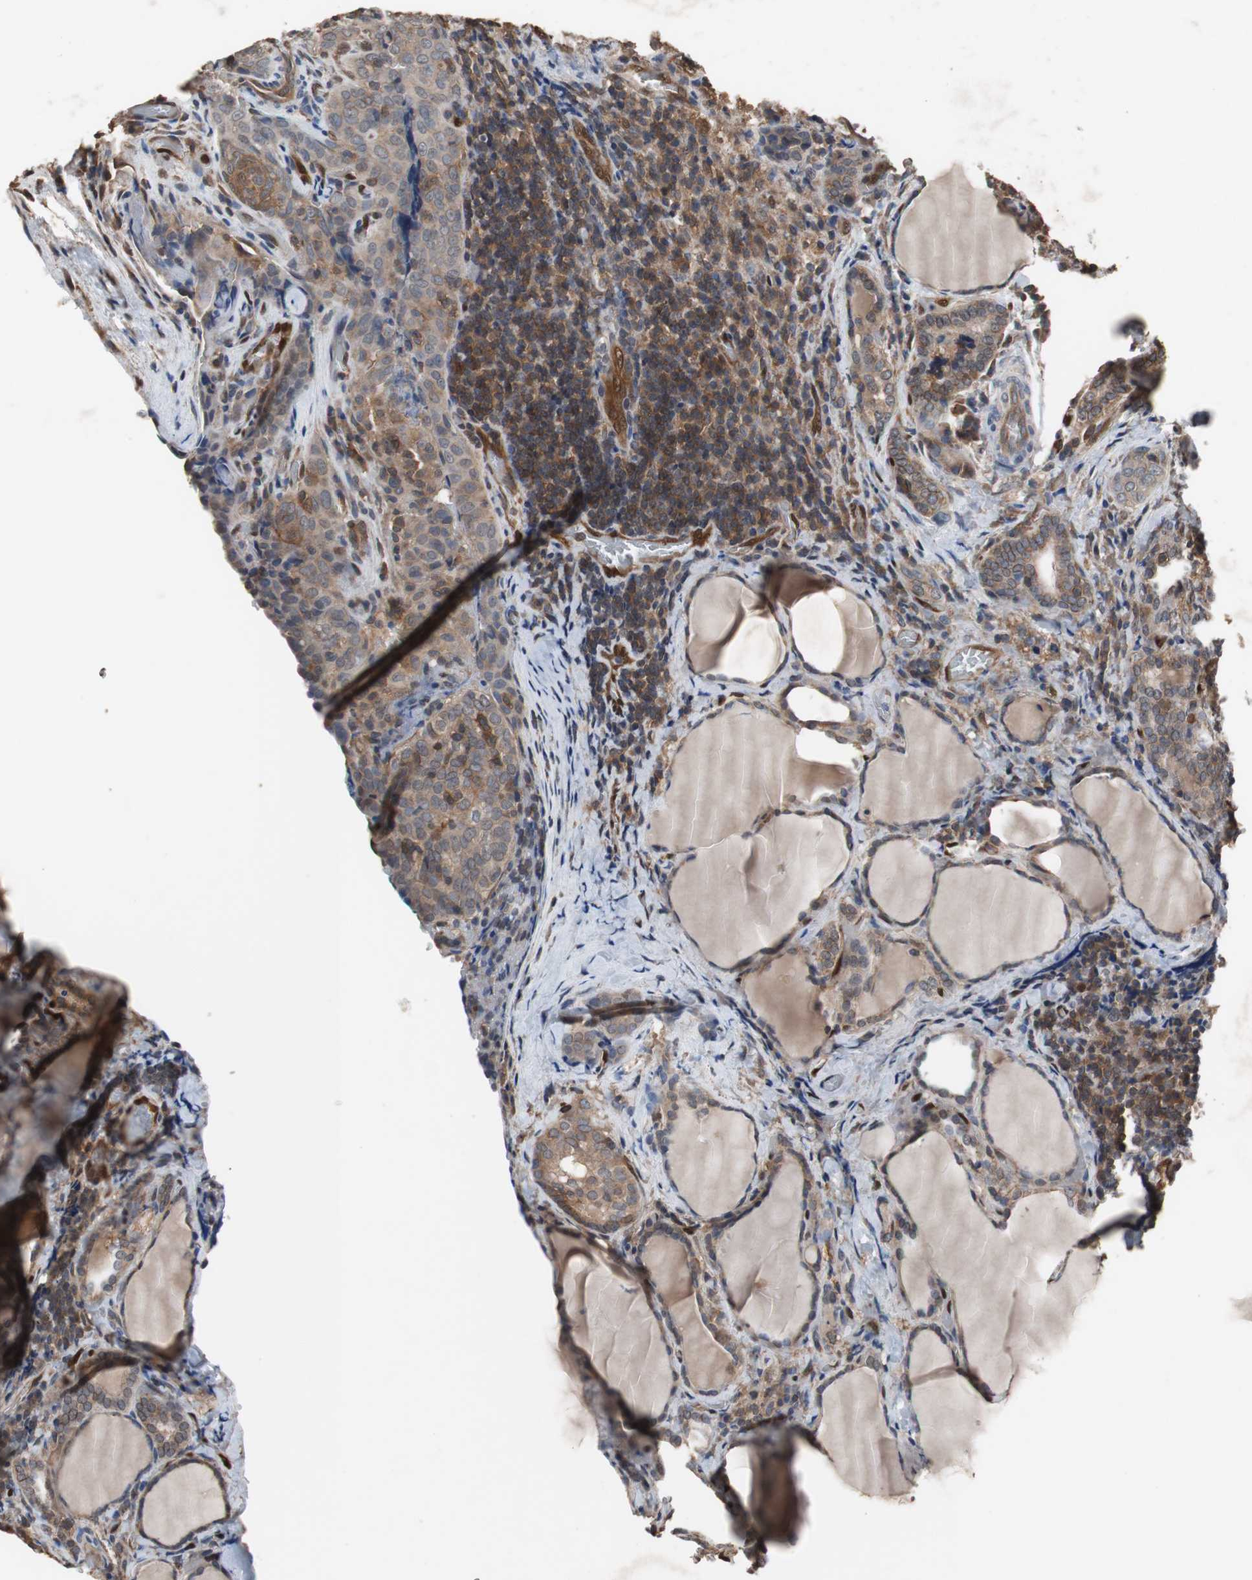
{"staining": {"intensity": "moderate", "quantity": ">75%", "location": "cytoplasmic/membranous,nuclear"}, "tissue": "thyroid cancer", "cell_type": "Tumor cells", "image_type": "cancer", "snomed": [{"axis": "morphology", "description": "Papillary adenocarcinoma, NOS"}, {"axis": "topography", "description": "Thyroid gland"}], "caption": "High-magnification brightfield microscopy of thyroid papillary adenocarcinoma stained with DAB (brown) and counterstained with hematoxylin (blue). tumor cells exhibit moderate cytoplasmic/membranous and nuclear staining is identified in about>75% of cells.", "gene": "NDRG1", "patient": {"sex": "female", "age": 30}}